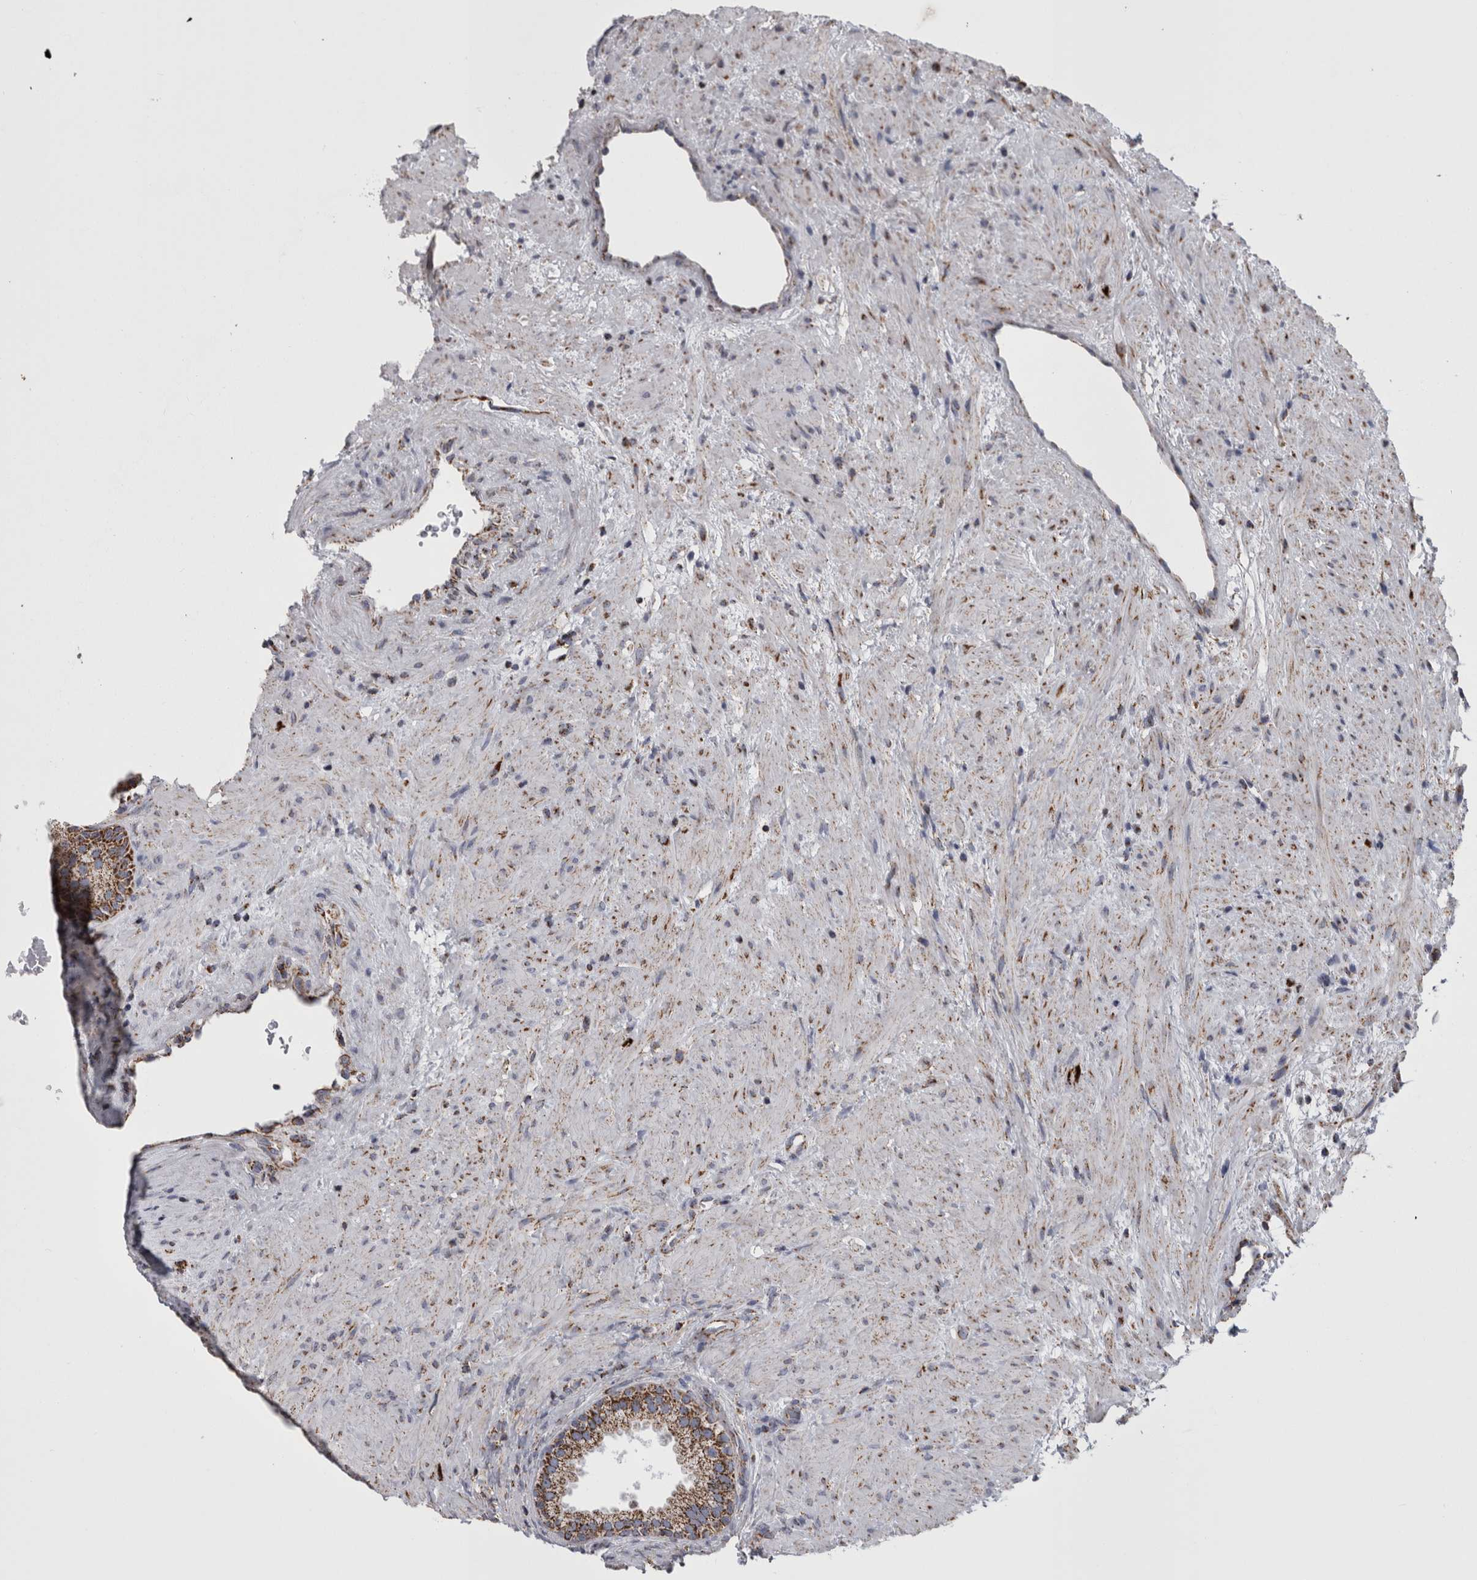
{"staining": {"intensity": "strong", "quantity": ">75%", "location": "cytoplasmic/membranous"}, "tissue": "prostate", "cell_type": "Glandular cells", "image_type": "normal", "snomed": [{"axis": "morphology", "description": "Normal tissue, NOS"}, {"axis": "topography", "description": "Prostate"}], "caption": "The immunohistochemical stain labels strong cytoplasmic/membranous expression in glandular cells of unremarkable prostate. The staining was performed using DAB (3,3'-diaminobenzidine), with brown indicating positive protein expression. Nuclei are stained blue with hematoxylin.", "gene": "MDH2", "patient": {"sex": "male", "age": 76}}